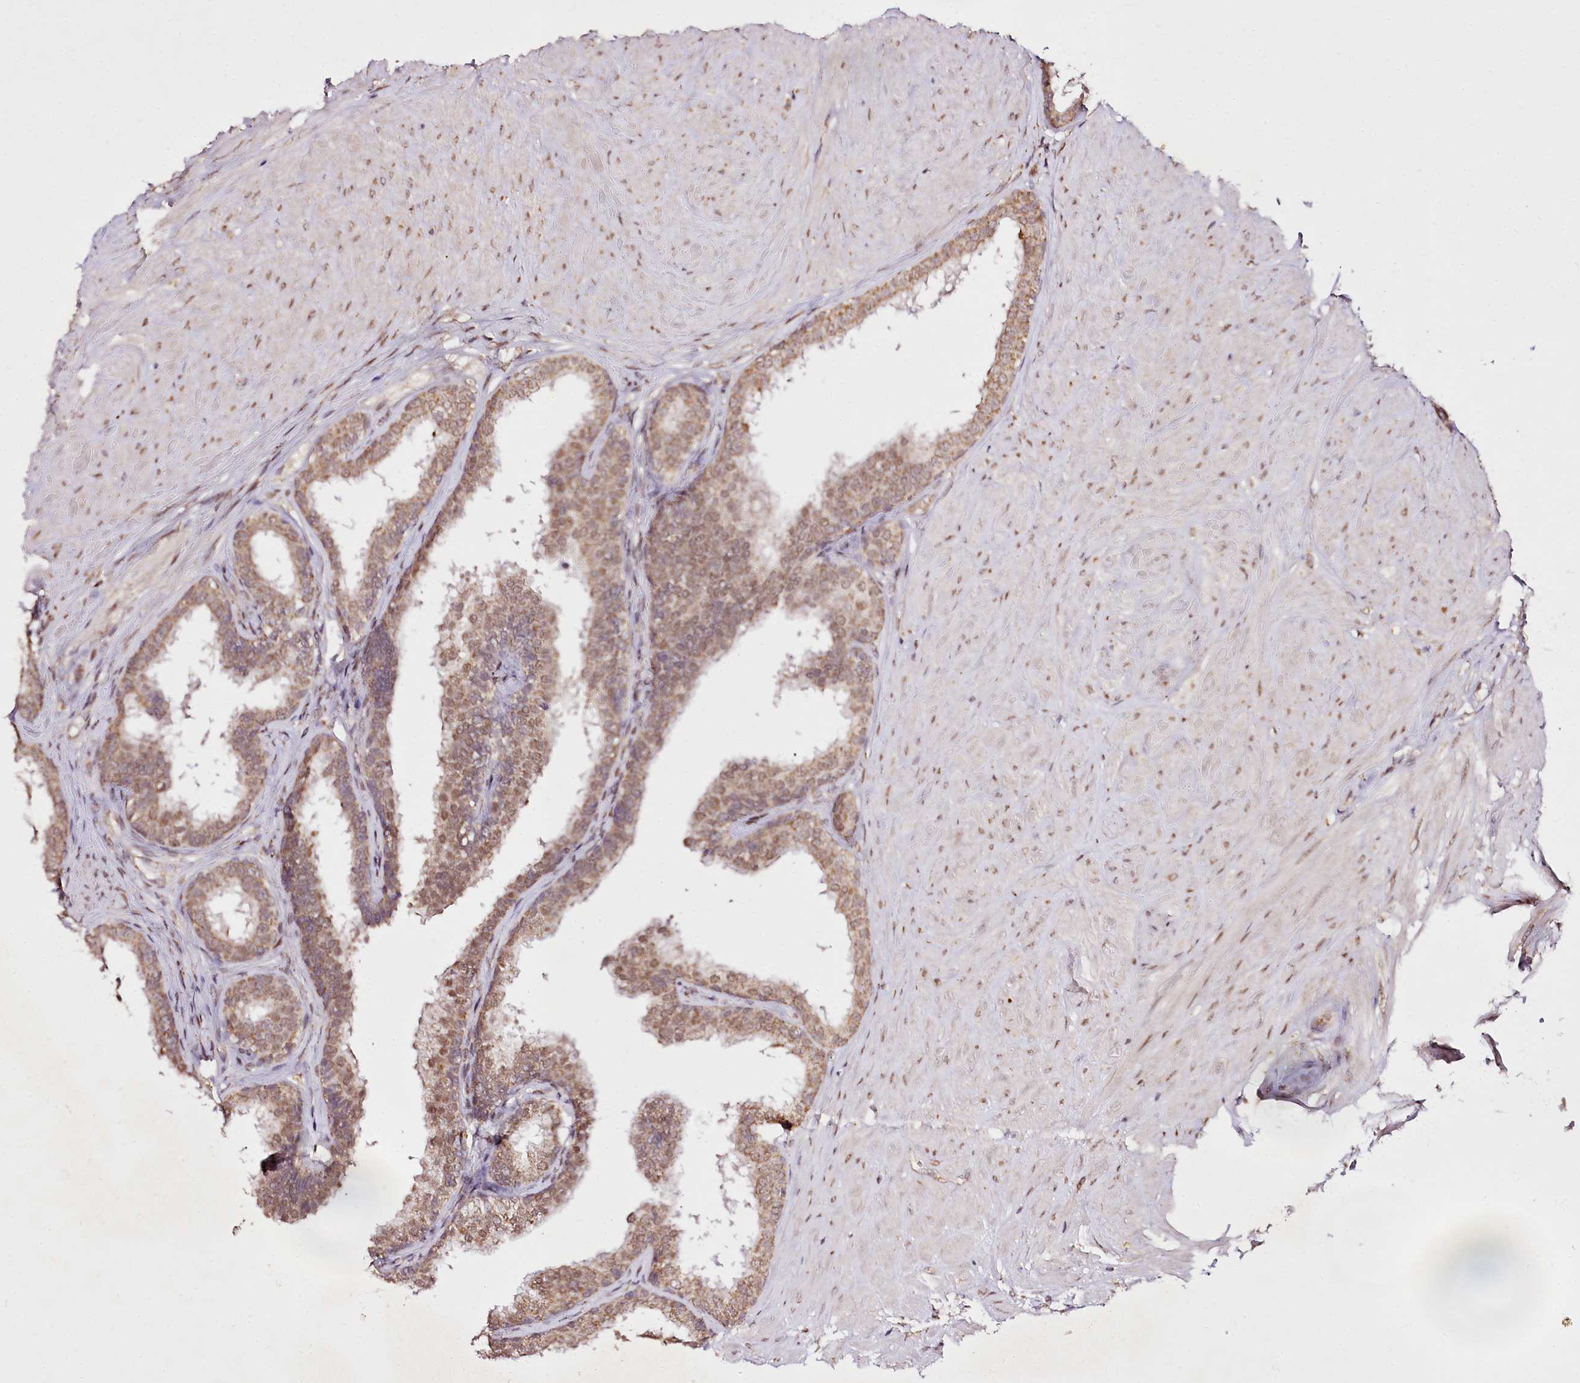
{"staining": {"intensity": "moderate", "quantity": ">75%", "location": "cytoplasmic/membranous"}, "tissue": "prostate cancer", "cell_type": "Tumor cells", "image_type": "cancer", "snomed": [{"axis": "morphology", "description": "Adenocarcinoma, High grade"}, {"axis": "topography", "description": "Prostate"}], "caption": "Tumor cells demonstrate medium levels of moderate cytoplasmic/membranous expression in about >75% of cells in adenocarcinoma (high-grade) (prostate).", "gene": "EDIL3", "patient": {"sex": "male", "age": 62}}